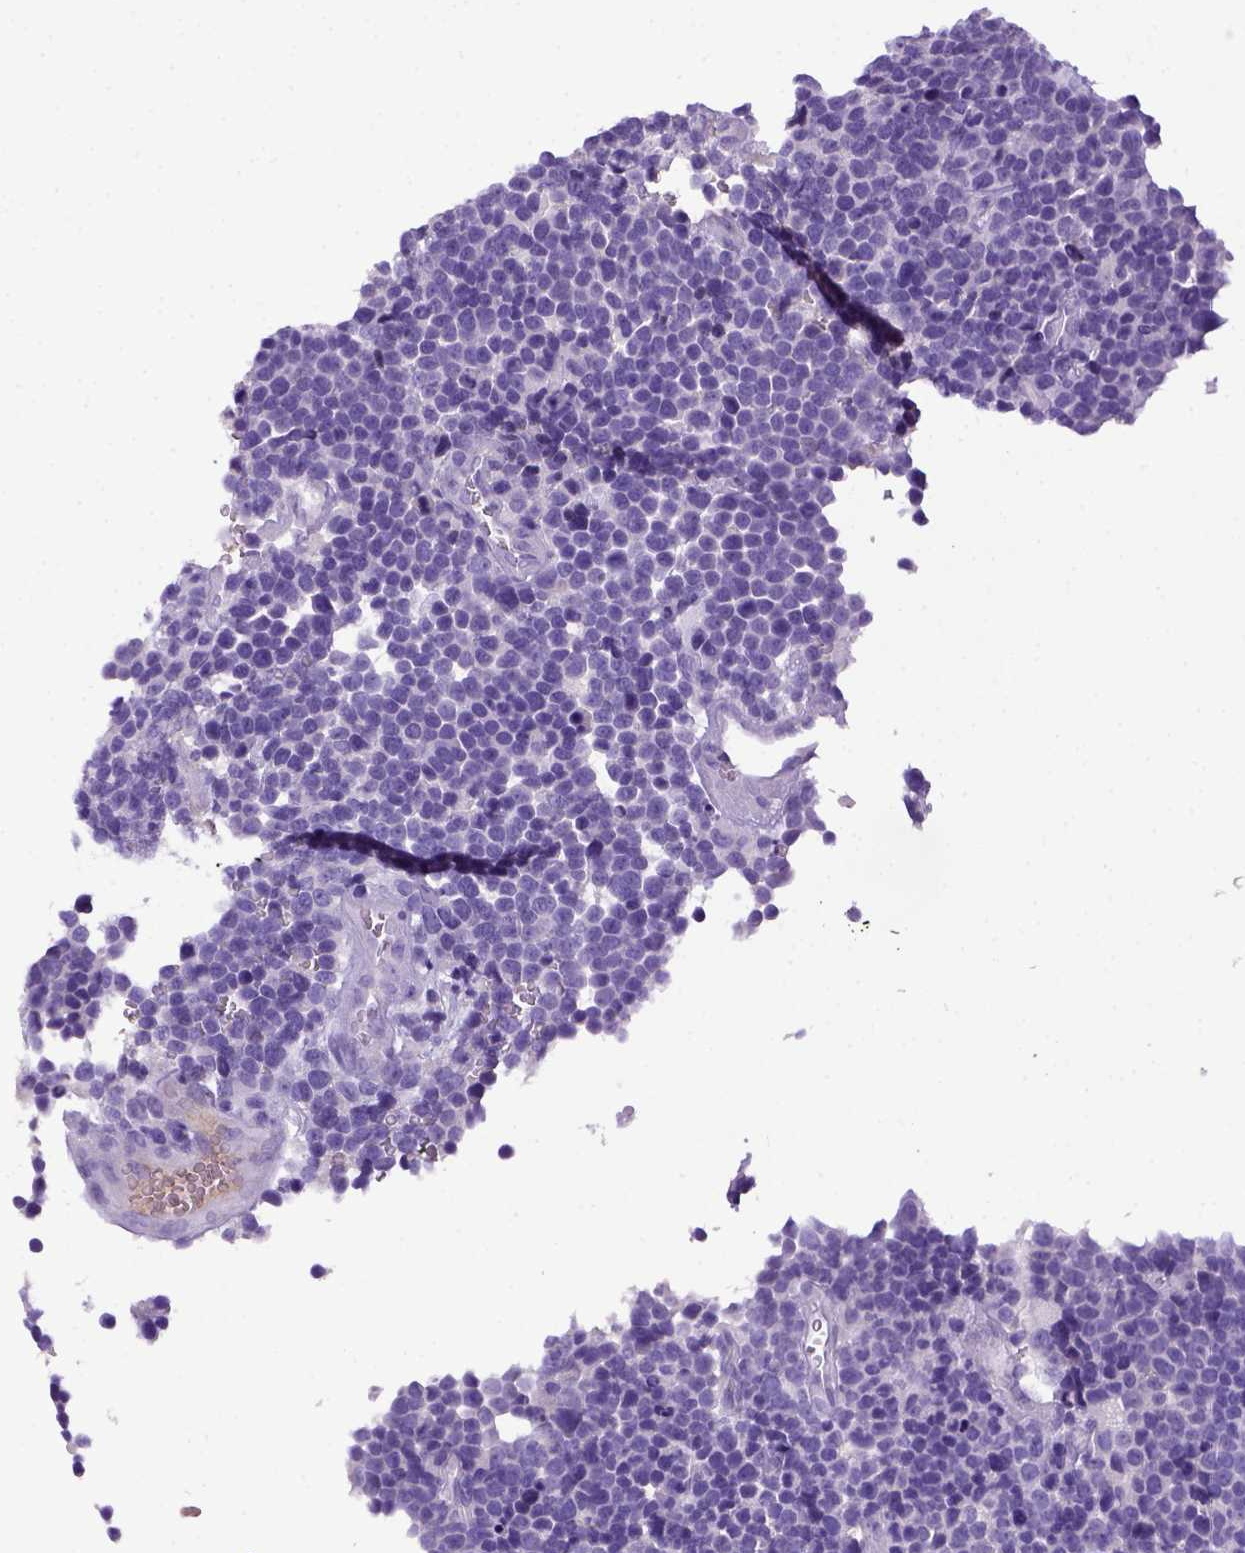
{"staining": {"intensity": "negative", "quantity": "none", "location": "none"}, "tissue": "glioma", "cell_type": "Tumor cells", "image_type": "cancer", "snomed": [{"axis": "morphology", "description": "Glioma, malignant, High grade"}, {"axis": "topography", "description": "Brain"}], "caption": "An image of glioma stained for a protein demonstrates no brown staining in tumor cells. Brightfield microscopy of immunohistochemistry stained with DAB (brown) and hematoxylin (blue), captured at high magnification.", "gene": "ITIH4", "patient": {"sex": "male", "age": 33}}